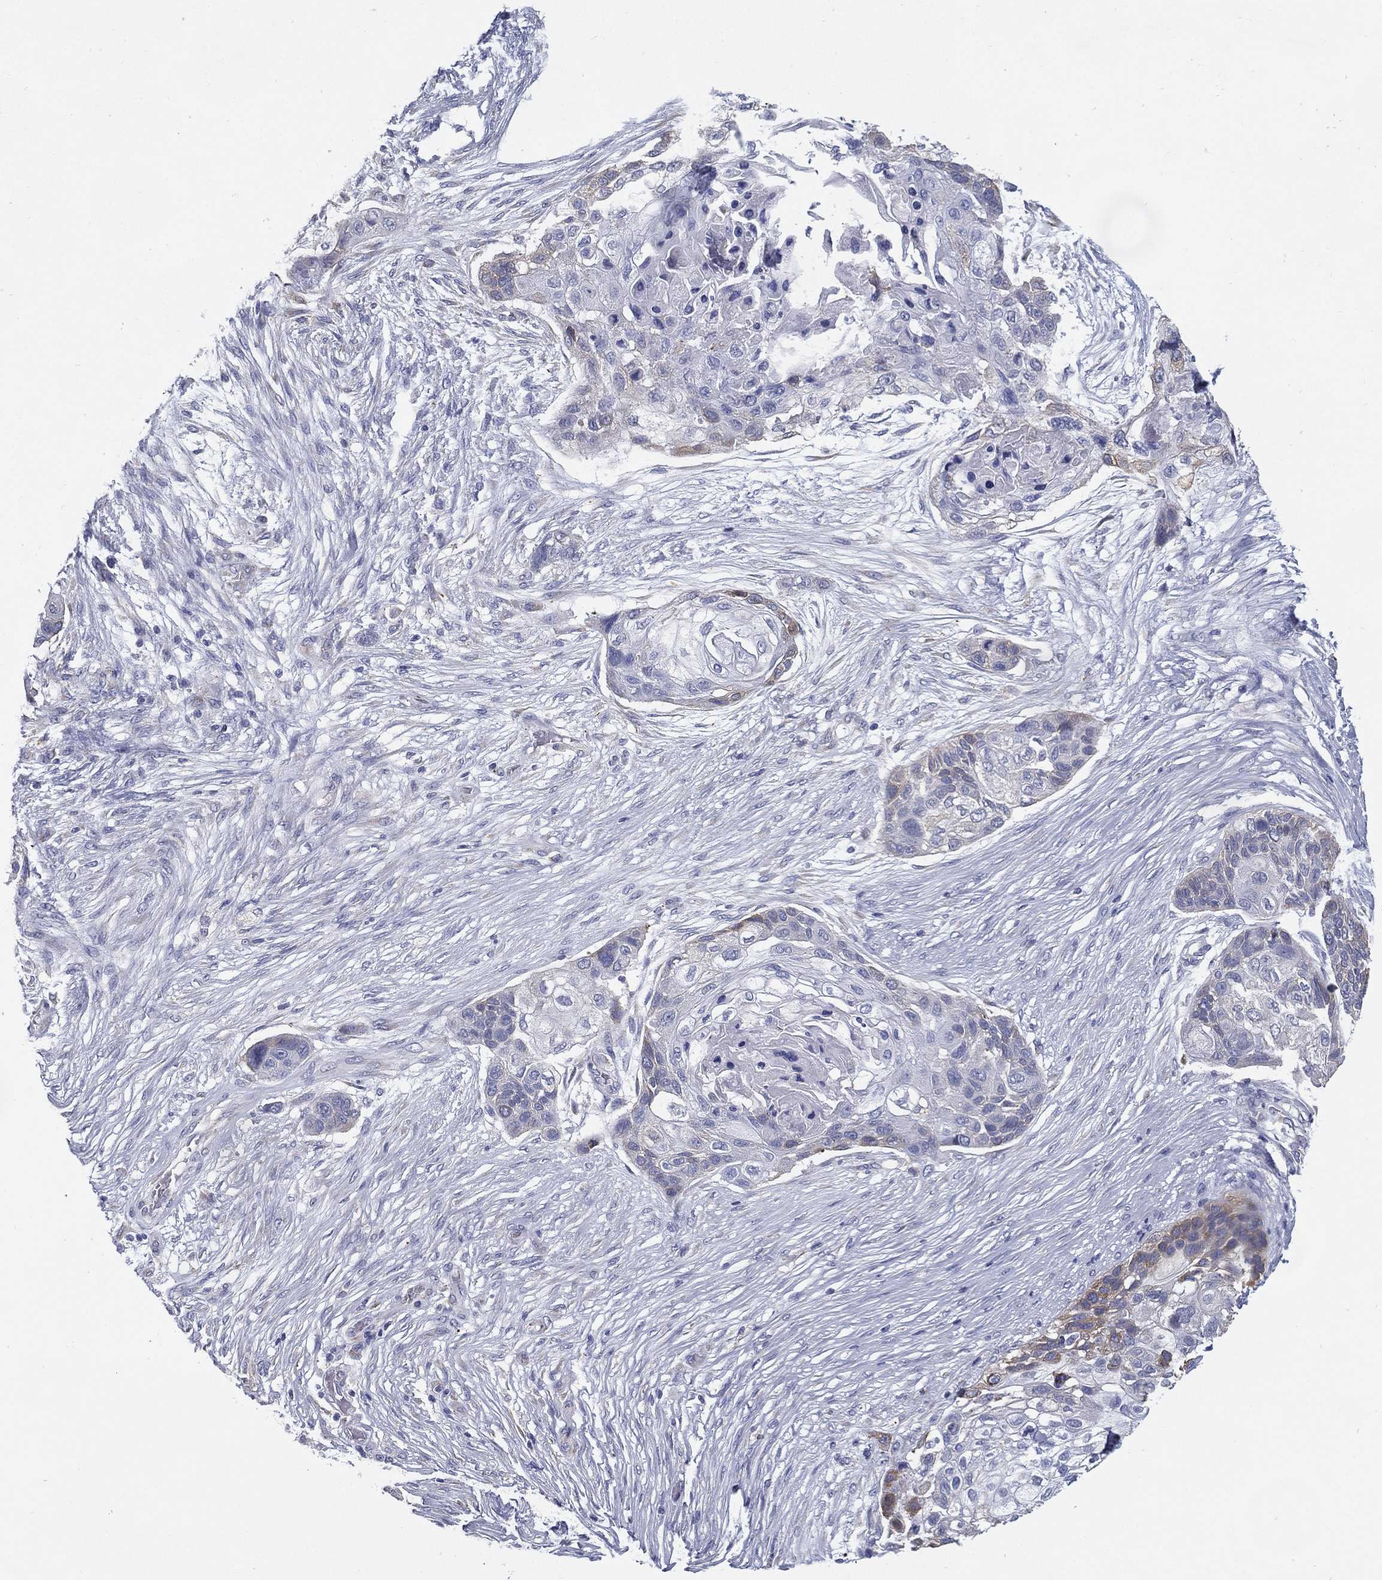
{"staining": {"intensity": "negative", "quantity": "none", "location": "none"}, "tissue": "lung cancer", "cell_type": "Tumor cells", "image_type": "cancer", "snomed": [{"axis": "morphology", "description": "Squamous cell carcinoma, NOS"}, {"axis": "topography", "description": "Lung"}], "caption": "High magnification brightfield microscopy of lung cancer (squamous cell carcinoma) stained with DAB (3,3'-diaminobenzidine) (brown) and counterstained with hematoxylin (blue): tumor cells show no significant positivity.", "gene": "C19orf18", "patient": {"sex": "male", "age": 69}}